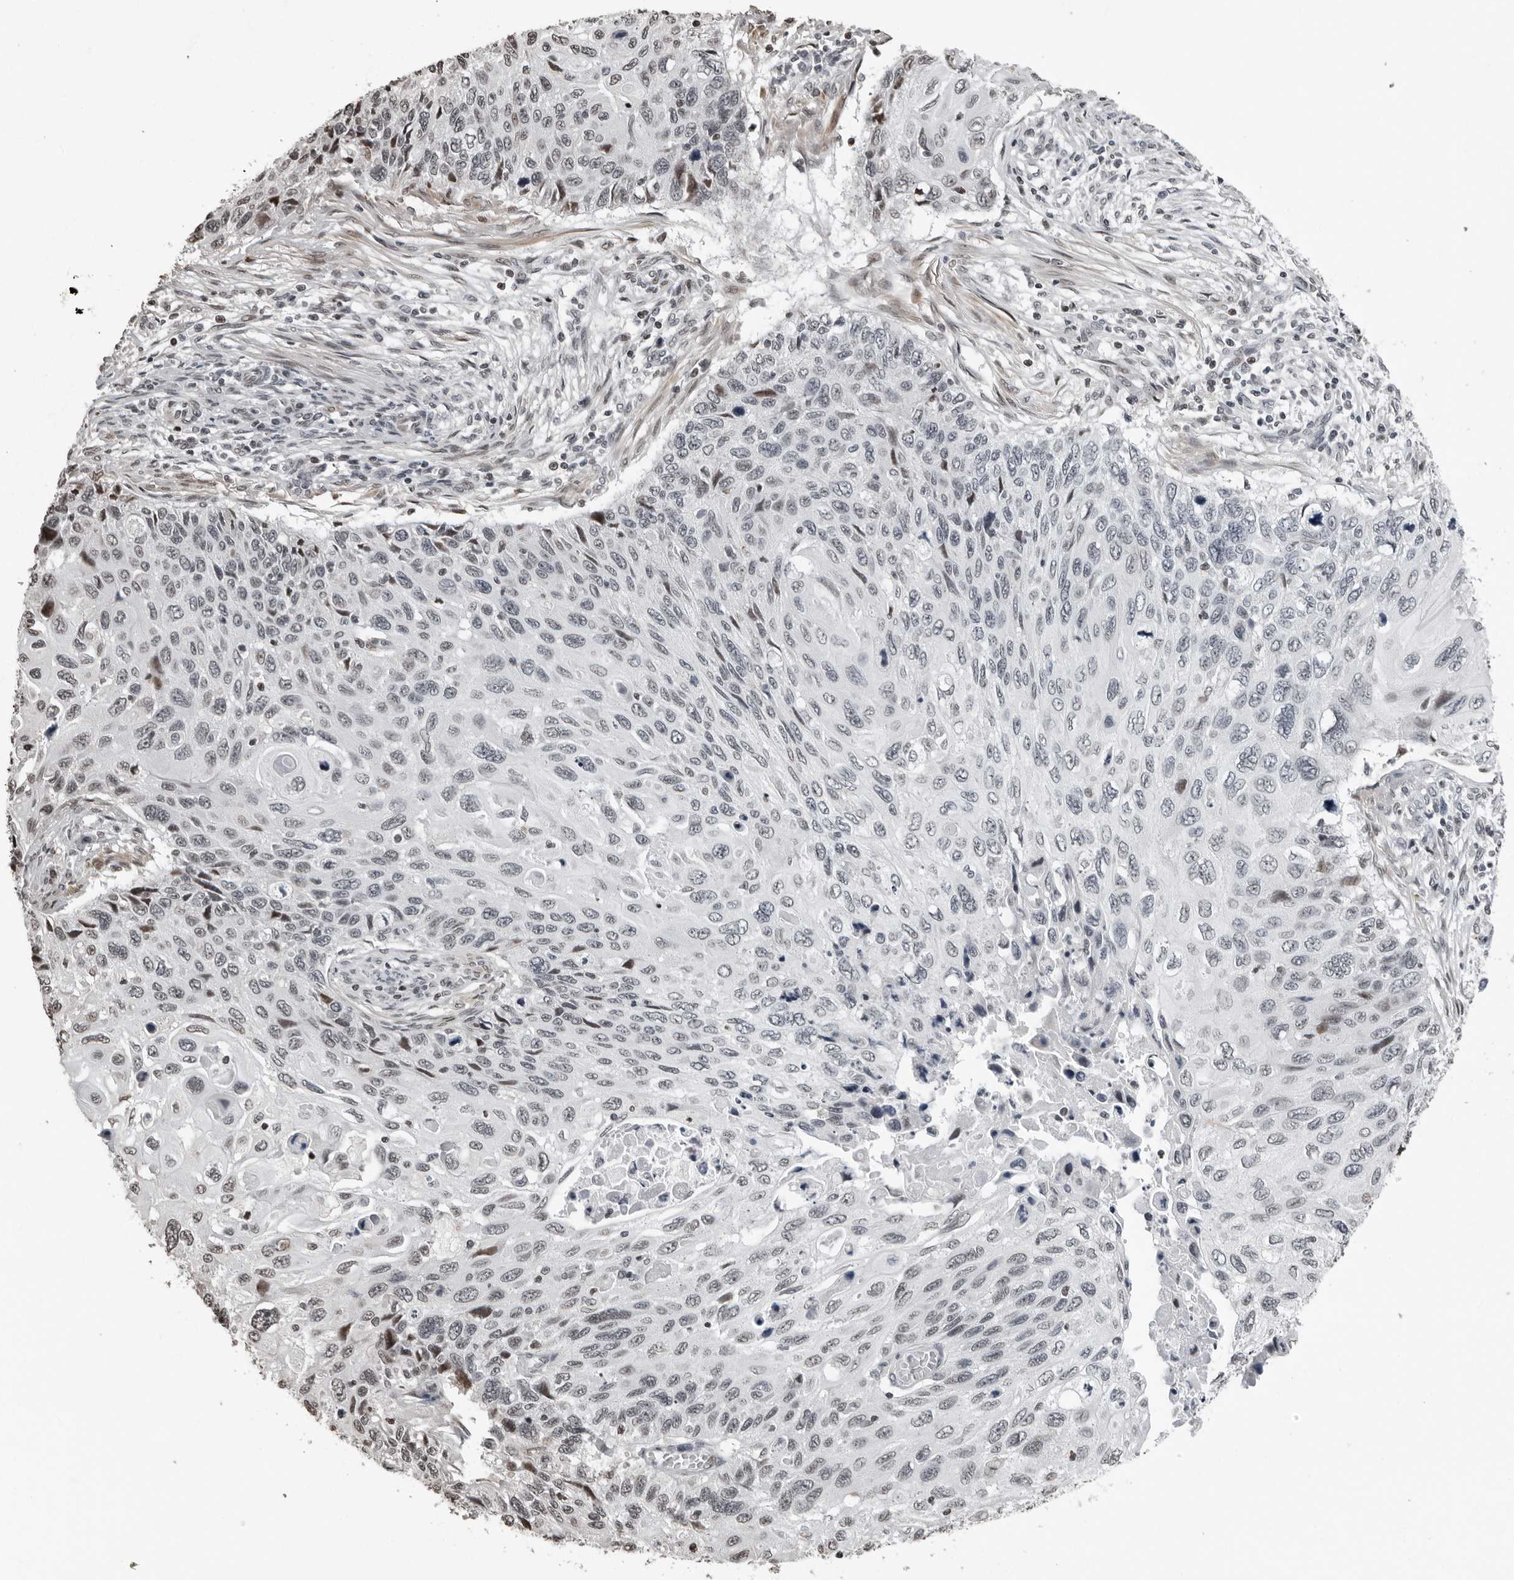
{"staining": {"intensity": "weak", "quantity": "<25%", "location": "nuclear"}, "tissue": "cervical cancer", "cell_type": "Tumor cells", "image_type": "cancer", "snomed": [{"axis": "morphology", "description": "Squamous cell carcinoma, NOS"}, {"axis": "topography", "description": "Cervix"}], "caption": "Squamous cell carcinoma (cervical) was stained to show a protein in brown. There is no significant staining in tumor cells. Nuclei are stained in blue.", "gene": "ORC1", "patient": {"sex": "female", "age": 70}}